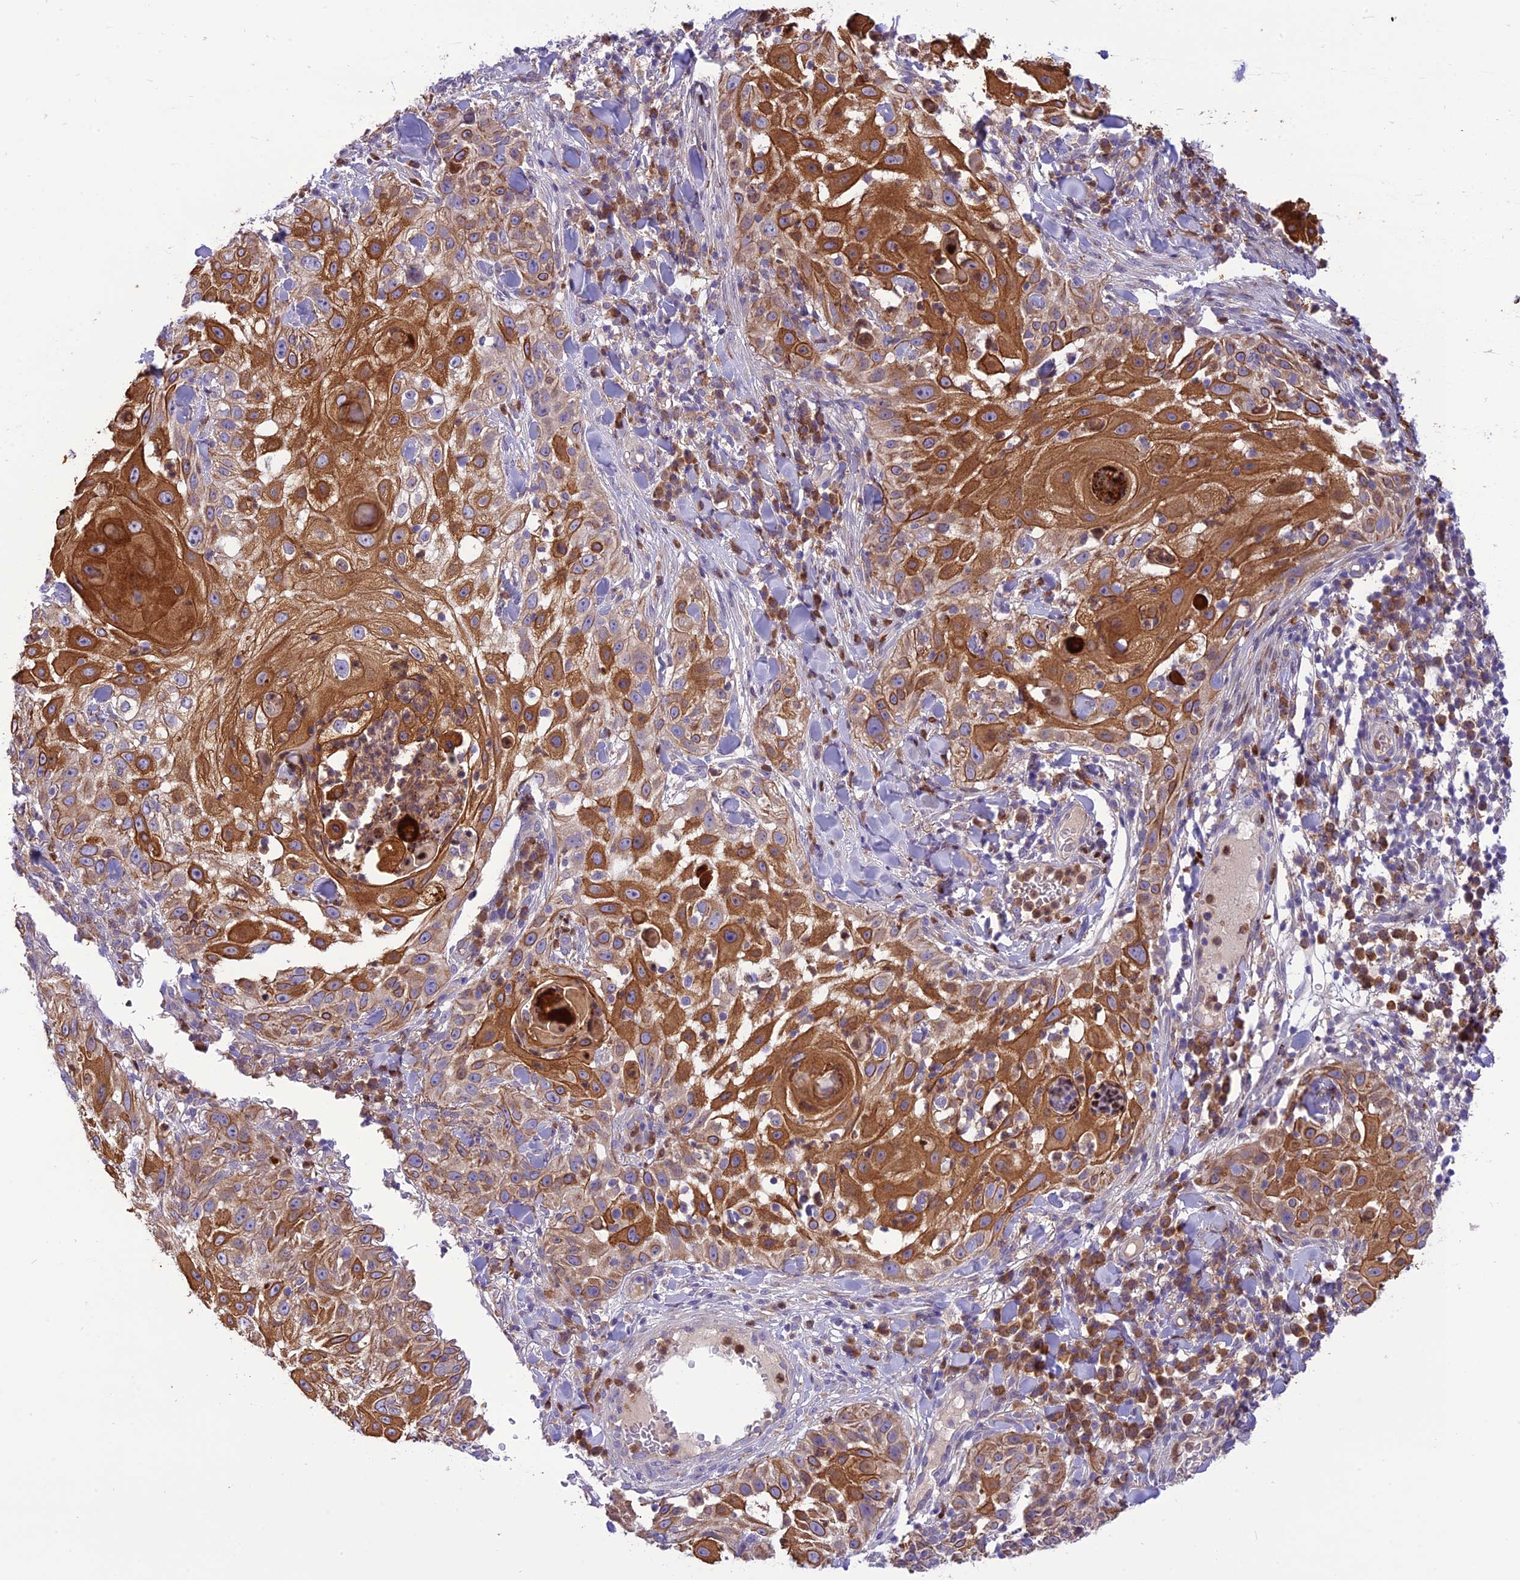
{"staining": {"intensity": "strong", "quantity": ">75%", "location": "cytoplasmic/membranous"}, "tissue": "skin cancer", "cell_type": "Tumor cells", "image_type": "cancer", "snomed": [{"axis": "morphology", "description": "Squamous cell carcinoma, NOS"}, {"axis": "topography", "description": "Skin"}], "caption": "DAB immunohistochemical staining of squamous cell carcinoma (skin) shows strong cytoplasmic/membranous protein positivity in about >75% of tumor cells.", "gene": "JMY", "patient": {"sex": "female", "age": 44}}